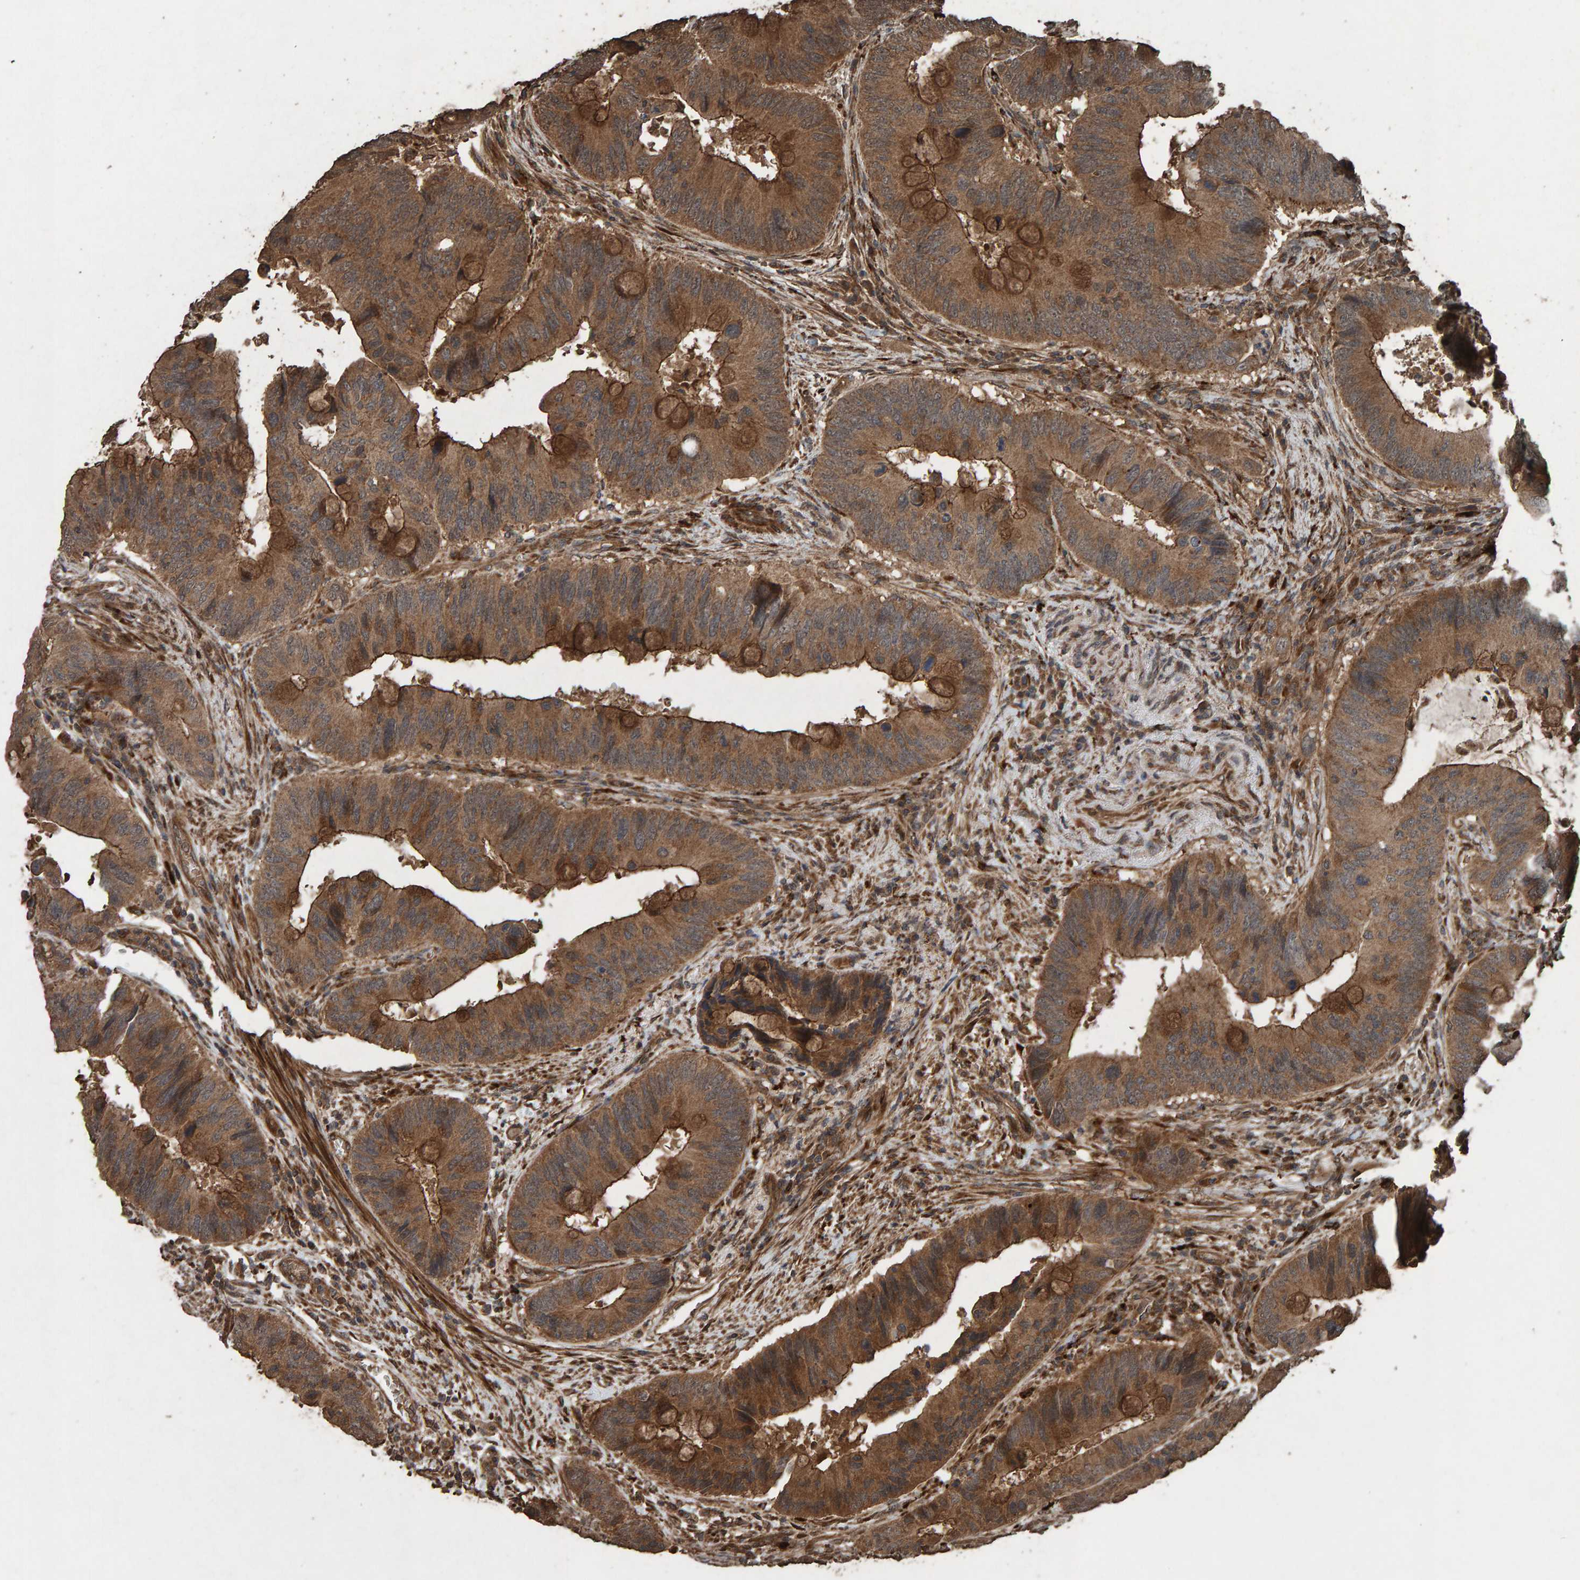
{"staining": {"intensity": "moderate", "quantity": ">75%", "location": "cytoplasmic/membranous"}, "tissue": "colorectal cancer", "cell_type": "Tumor cells", "image_type": "cancer", "snomed": [{"axis": "morphology", "description": "Adenocarcinoma, NOS"}, {"axis": "topography", "description": "Colon"}], "caption": "Immunohistochemistry (IHC) micrograph of colorectal cancer stained for a protein (brown), which displays medium levels of moderate cytoplasmic/membranous staining in approximately >75% of tumor cells.", "gene": "DUS1L", "patient": {"sex": "male", "age": 71}}